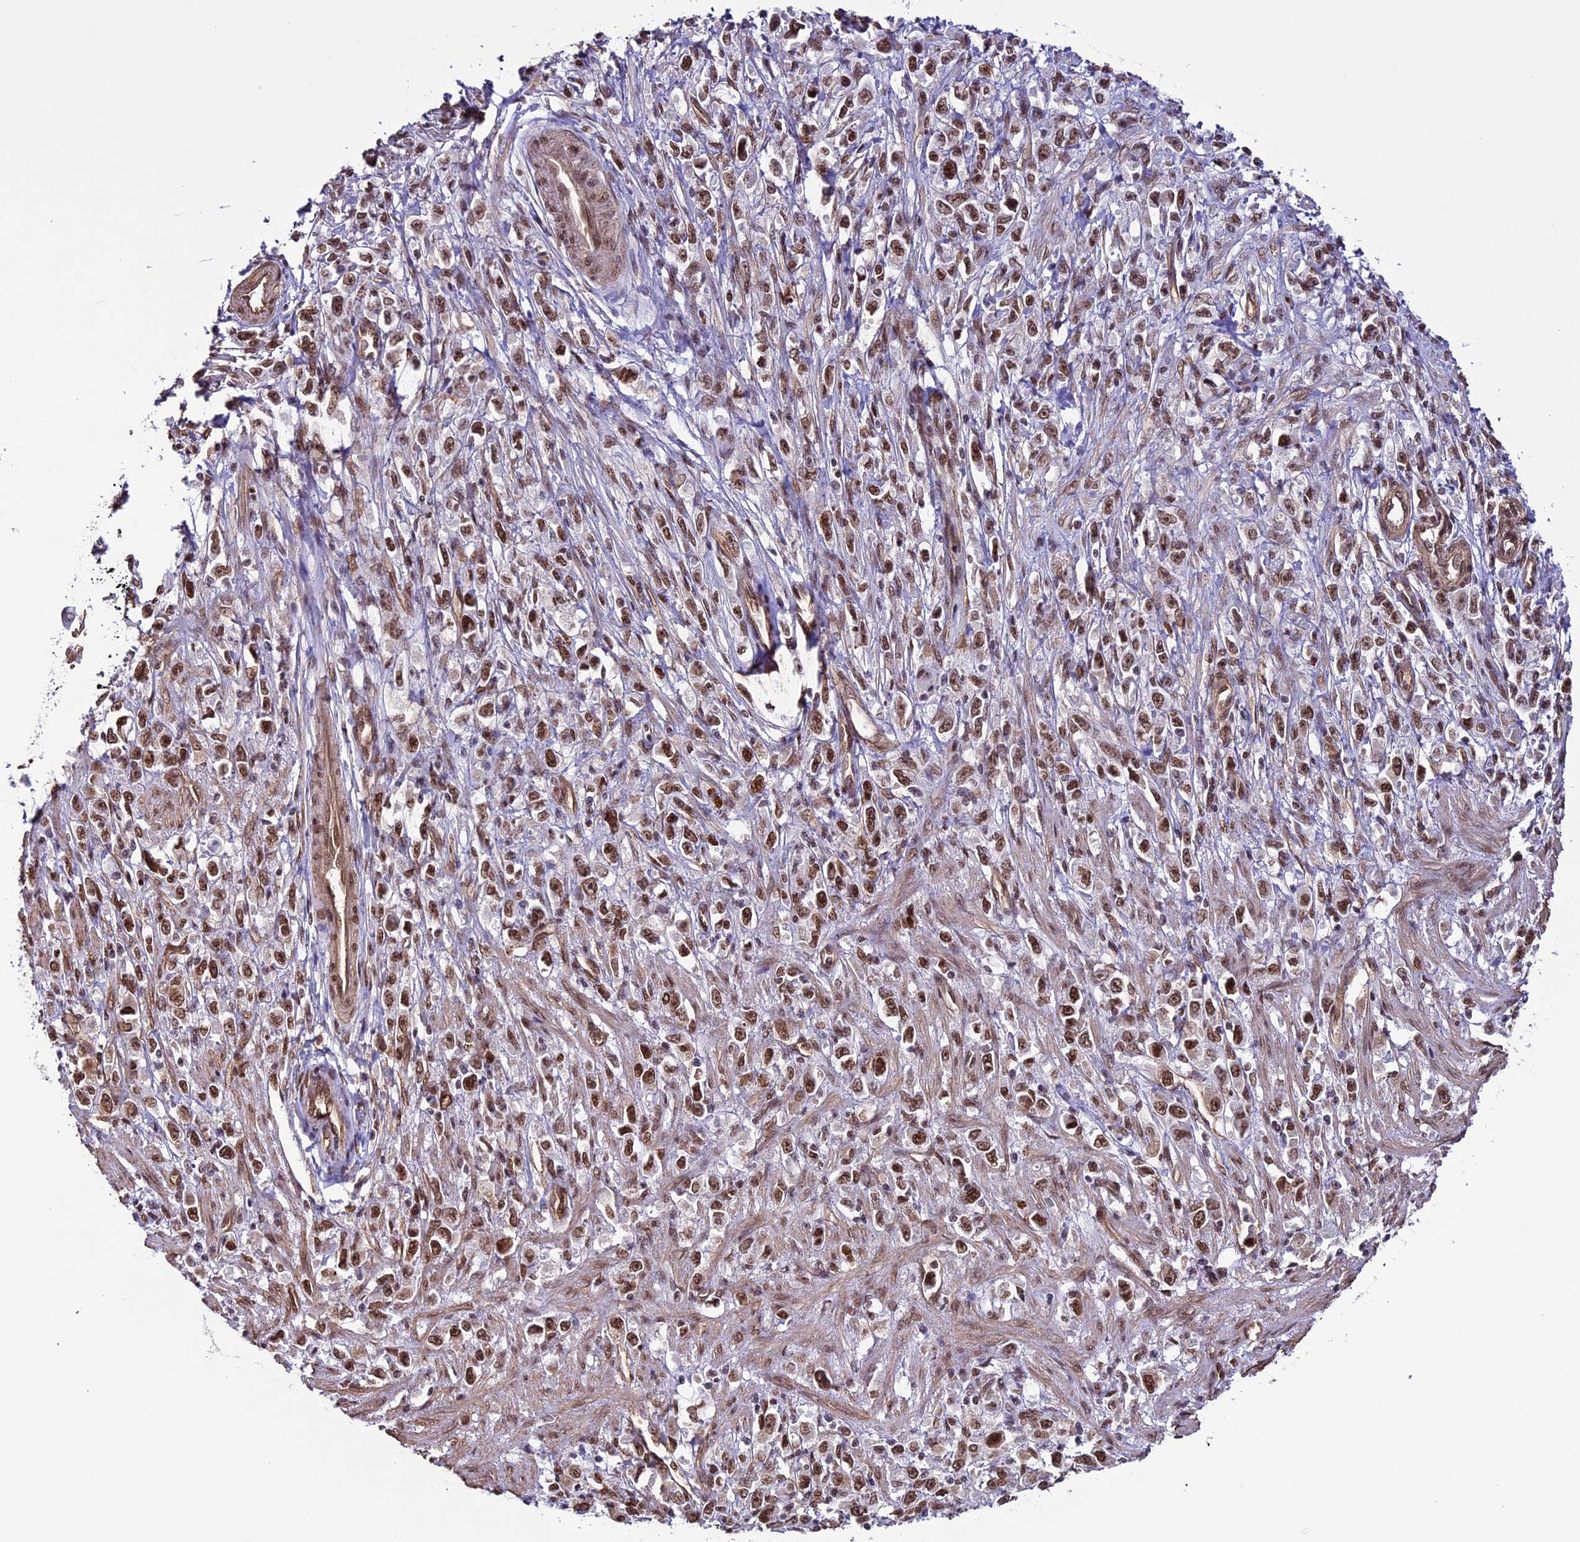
{"staining": {"intensity": "moderate", "quantity": ">75%", "location": "nuclear"}, "tissue": "stomach cancer", "cell_type": "Tumor cells", "image_type": "cancer", "snomed": [{"axis": "morphology", "description": "Adenocarcinoma, NOS"}, {"axis": "topography", "description": "Stomach"}], "caption": "Protein expression analysis of stomach cancer (adenocarcinoma) shows moderate nuclear expression in about >75% of tumor cells.", "gene": "MPHOSPH8", "patient": {"sex": "female", "age": 59}}